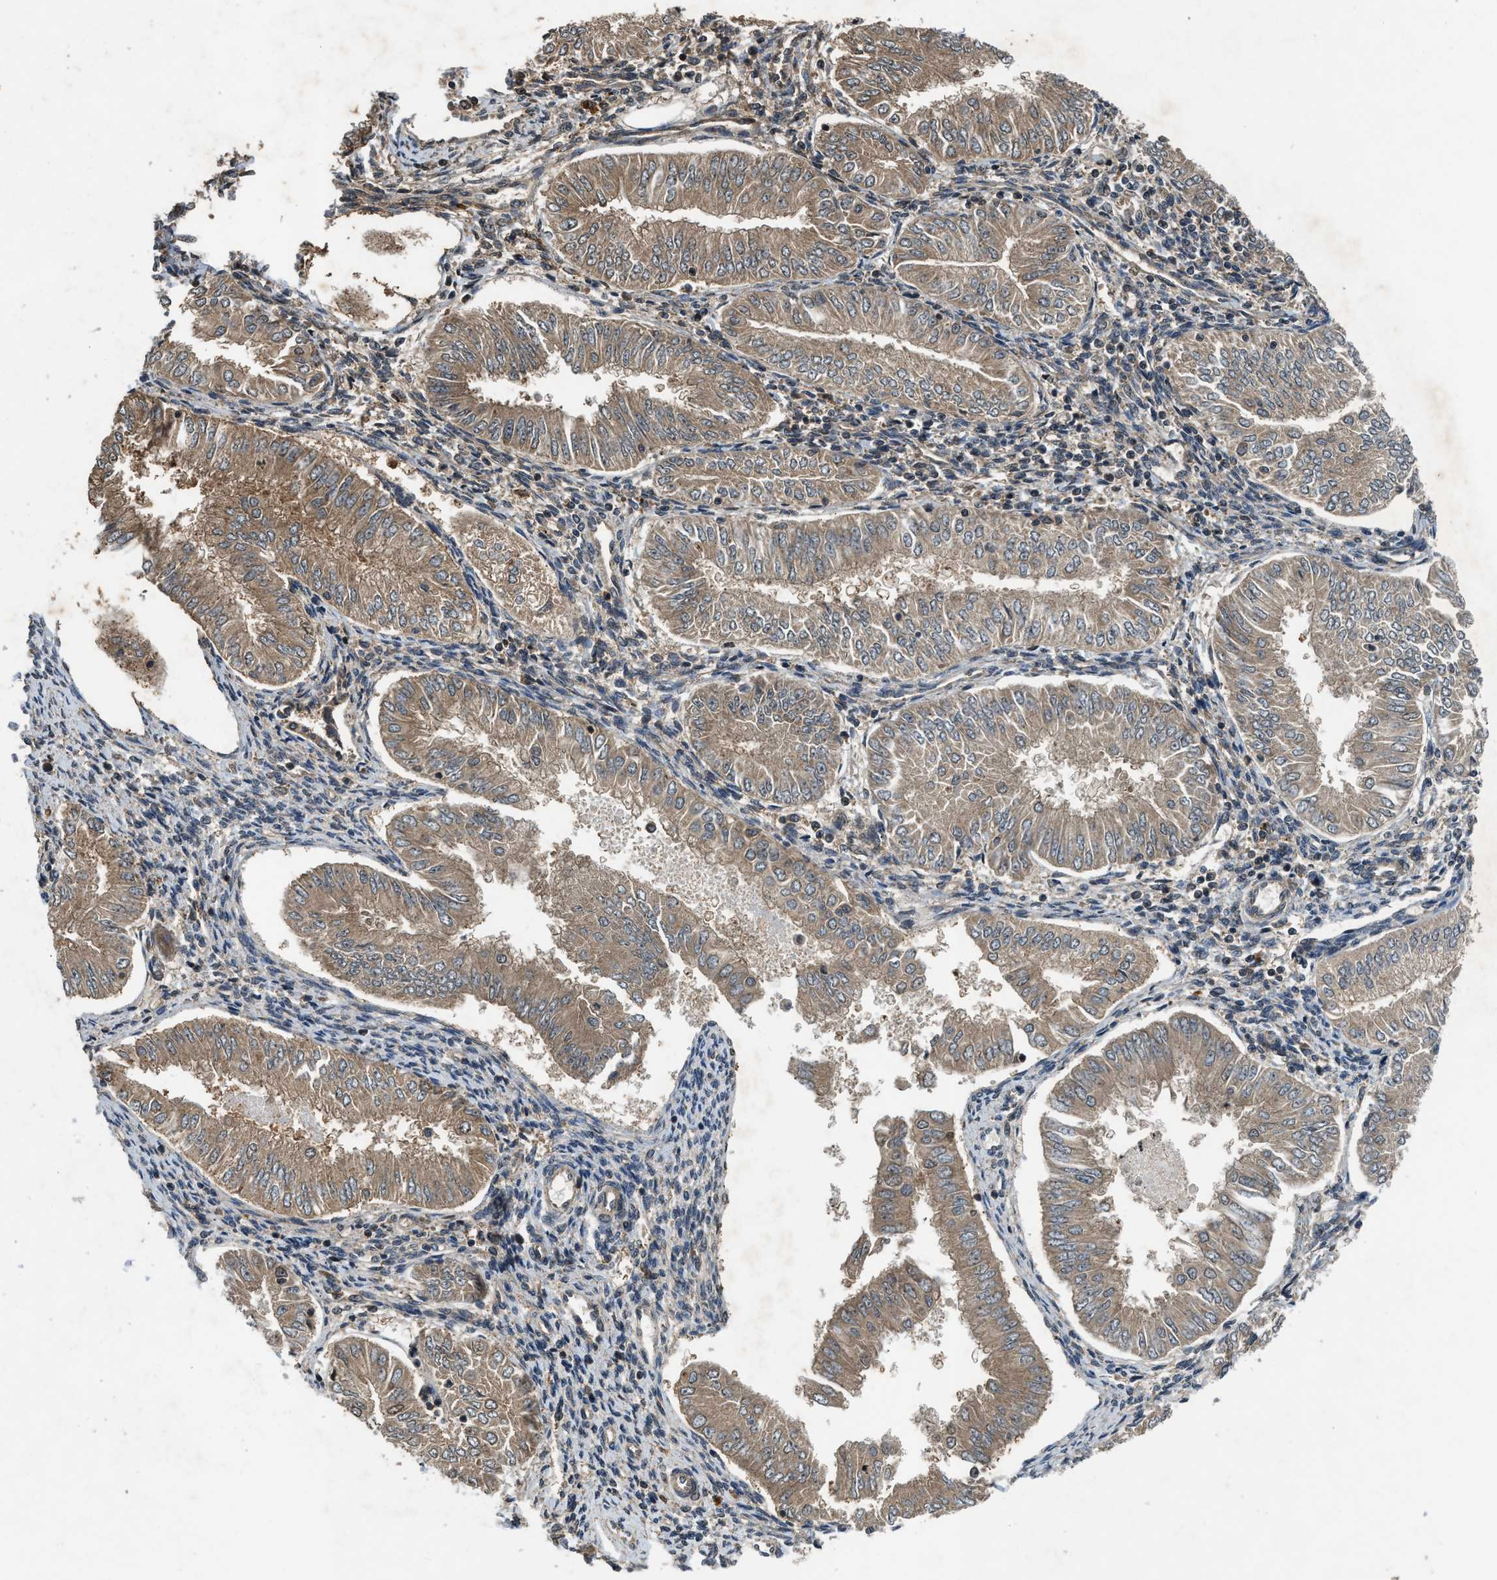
{"staining": {"intensity": "moderate", "quantity": ">75%", "location": "cytoplasmic/membranous"}, "tissue": "endometrial cancer", "cell_type": "Tumor cells", "image_type": "cancer", "snomed": [{"axis": "morphology", "description": "Normal tissue, NOS"}, {"axis": "morphology", "description": "Adenocarcinoma, NOS"}, {"axis": "topography", "description": "Endometrium"}], "caption": "Immunohistochemistry (IHC) photomicrograph of human endometrial cancer (adenocarcinoma) stained for a protein (brown), which displays medium levels of moderate cytoplasmic/membranous staining in approximately >75% of tumor cells.", "gene": "RPS6KB1", "patient": {"sex": "female", "age": 53}}